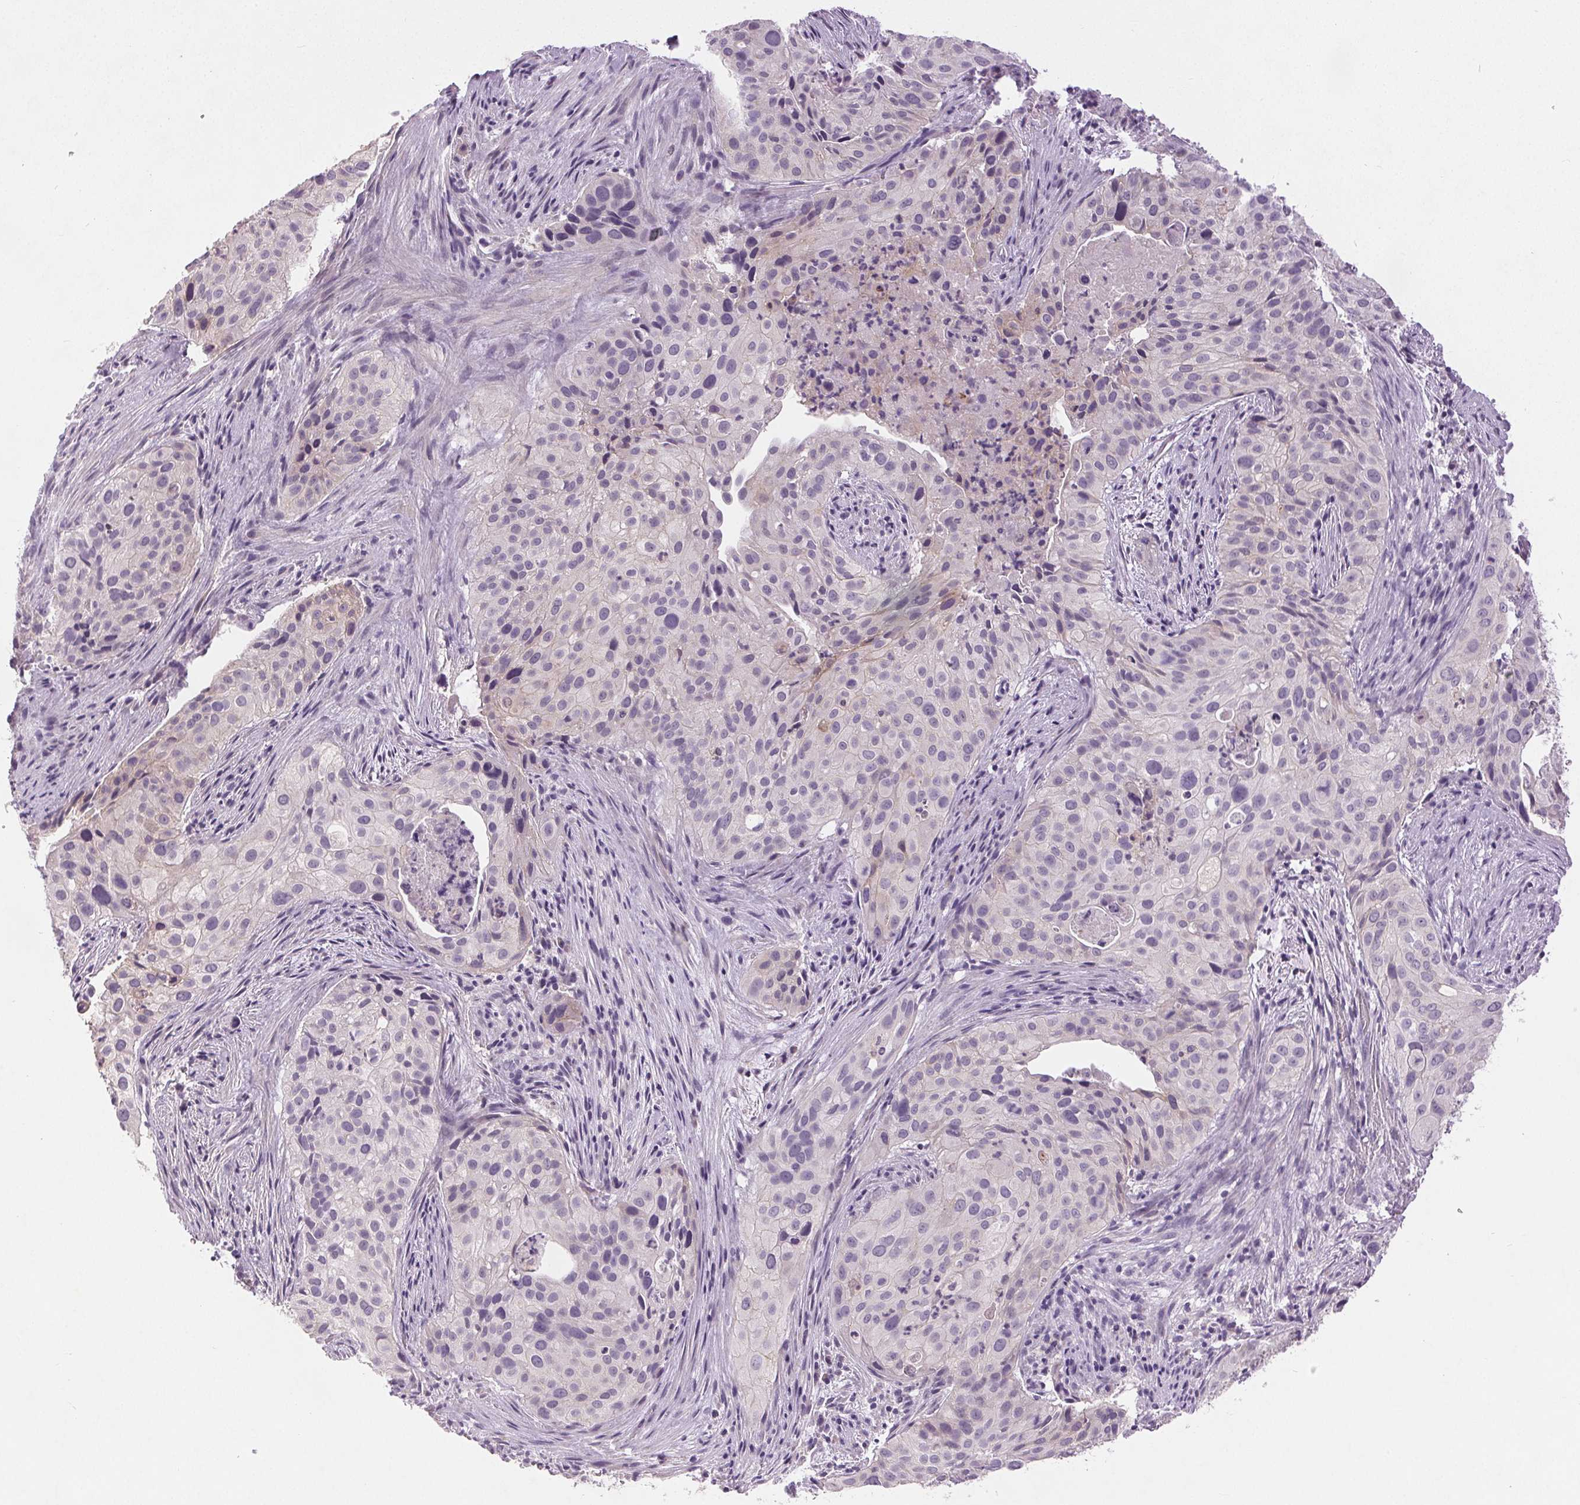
{"staining": {"intensity": "negative", "quantity": "none", "location": "none"}, "tissue": "cervical cancer", "cell_type": "Tumor cells", "image_type": "cancer", "snomed": [{"axis": "morphology", "description": "Squamous cell carcinoma, NOS"}, {"axis": "topography", "description": "Cervix"}], "caption": "Immunohistochemical staining of human cervical cancer exhibits no significant expression in tumor cells. (Stains: DAB (3,3'-diaminobenzidine) immunohistochemistry with hematoxylin counter stain, Microscopy: brightfield microscopy at high magnification).", "gene": "DSG3", "patient": {"sex": "female", "age": 38}}